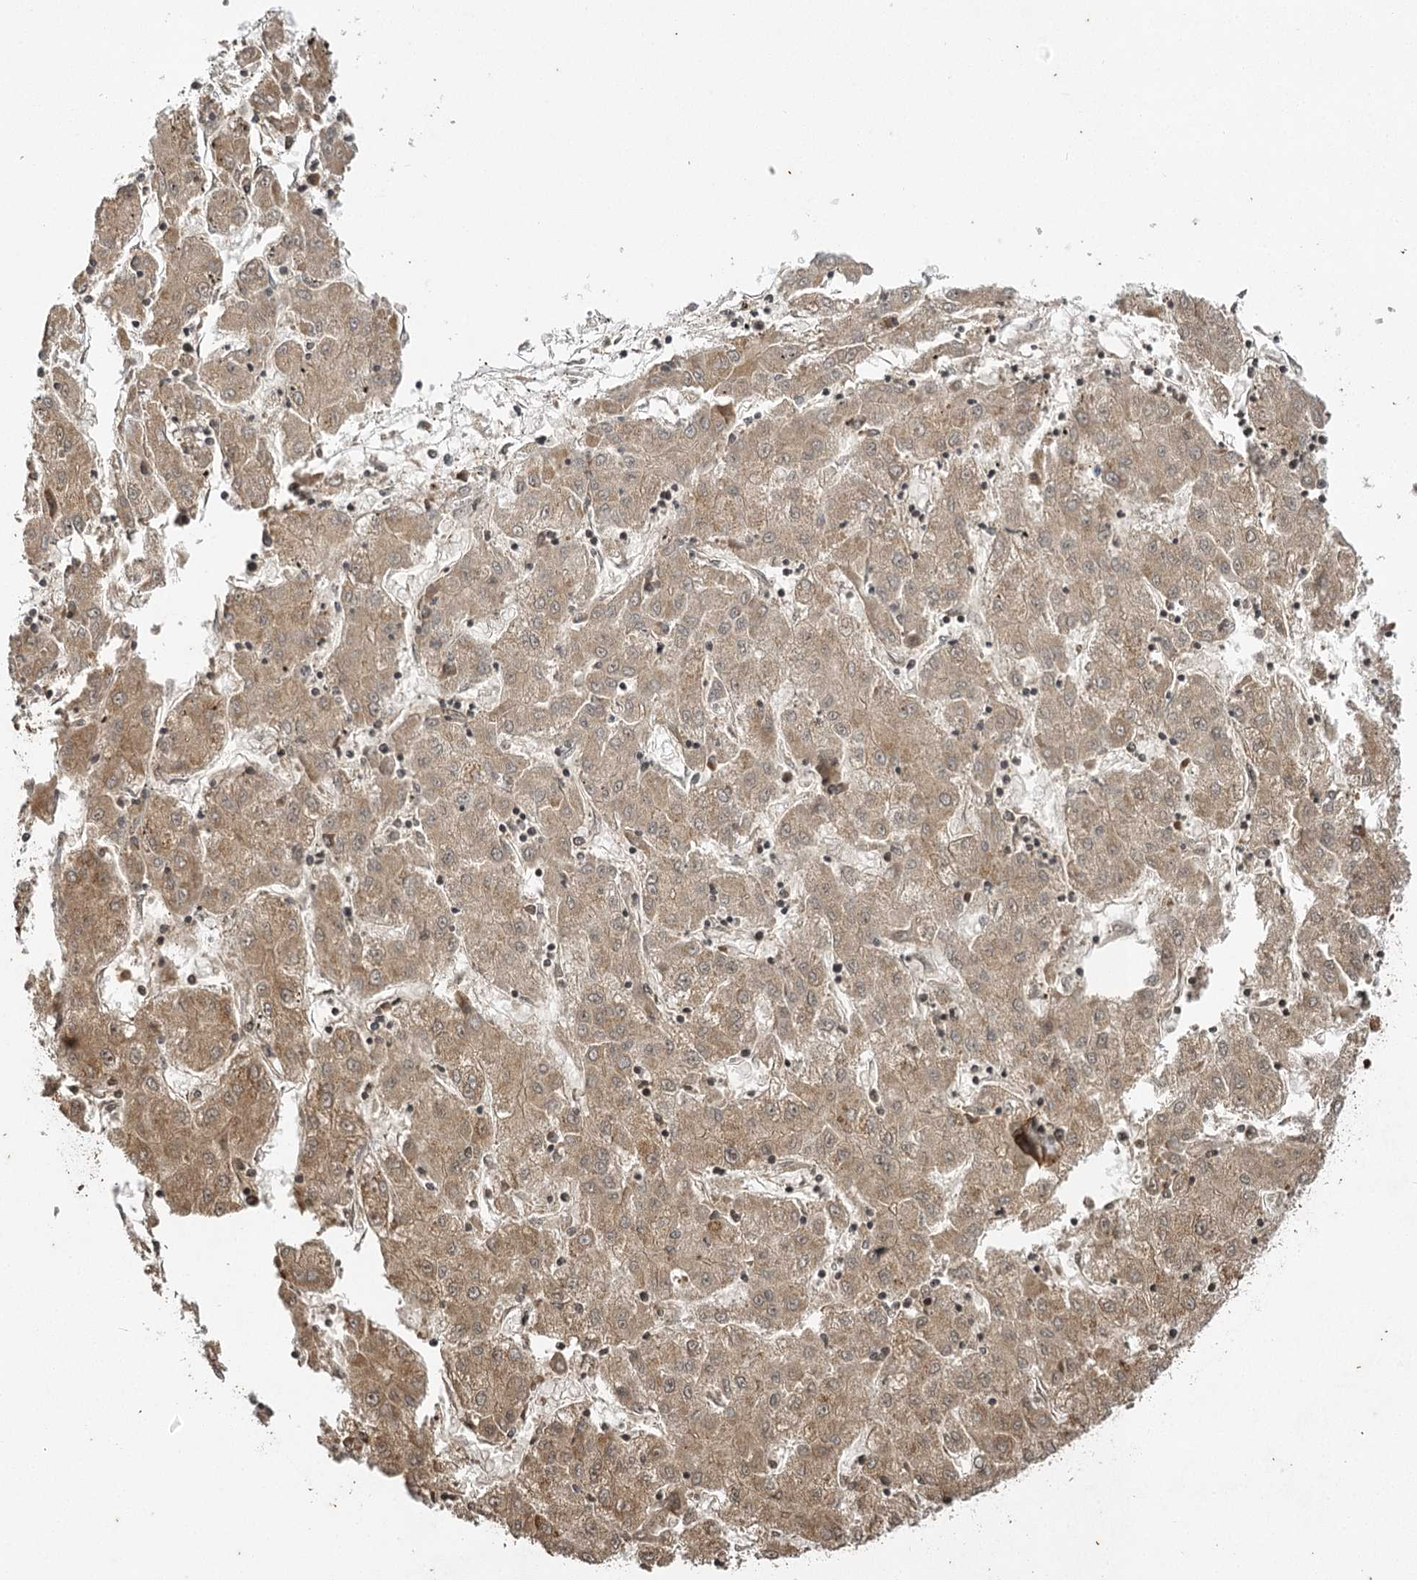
{"staining": {"intensity": "weak", "quantity": ">75%", "location": "cytoplasmic/membranous"}, "tissue": "liver cancer", "cell_type": "Tumor cells", "image_type": "cancer", "snomed": [{"axis": "morphology", "description": "Carcinoma, Hepatocellular, NOS"}, {"axis": "topography", "description": "Liver"}], "caption": "Liver cancer (hepatocellular carcinoma) stained for a protein displays weak cytoplasmic/membranous positivity in tumor cells.", "gene": "IL11RA", "patient": {"sex": "male", "age": 72}}